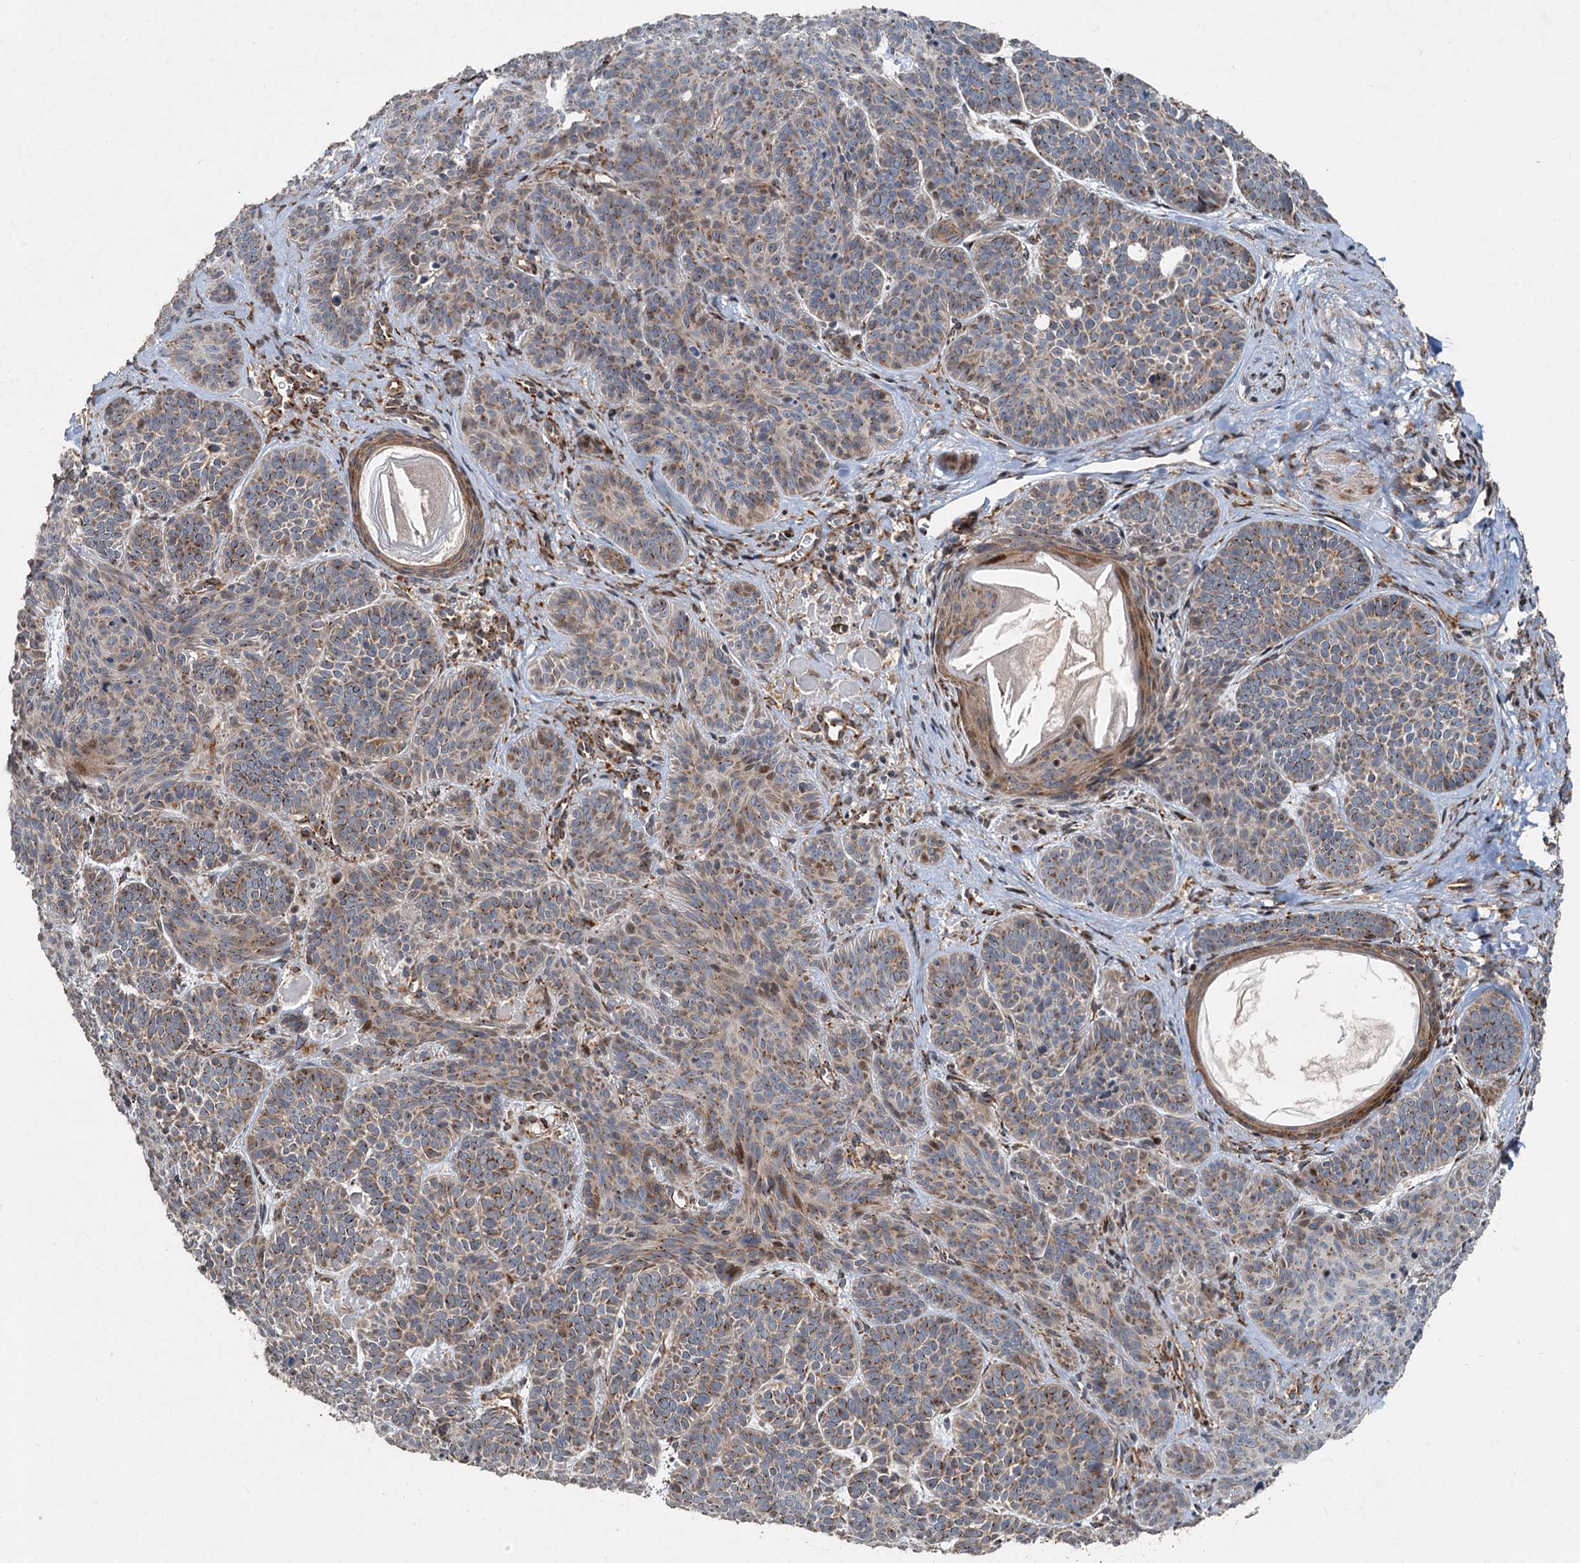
{"staining": {"intensity": "moderate", "quantity": "25%-75%", "location": "cytoplasmic/membranous"}, "tissue": "skin cancer", "cell_type": "Tumor cells", "image_type": "cancer", "snomed": [{"axis": "morphology", "description": "Basal cell carcinoma"}, {"axis": "topography", "description": "Skin"}], "caption": "Protein expression analysis of human skin cancer (basal cell carcinoma) reveals moderate cytoplasmic/membranous expression in approximately 25%-75% of tumor cells. The protein of interest is shown in brown color, while the nuclei are stained blue.", "gene": "CEP68", "patient": {"sex": "male", "age": 85}}